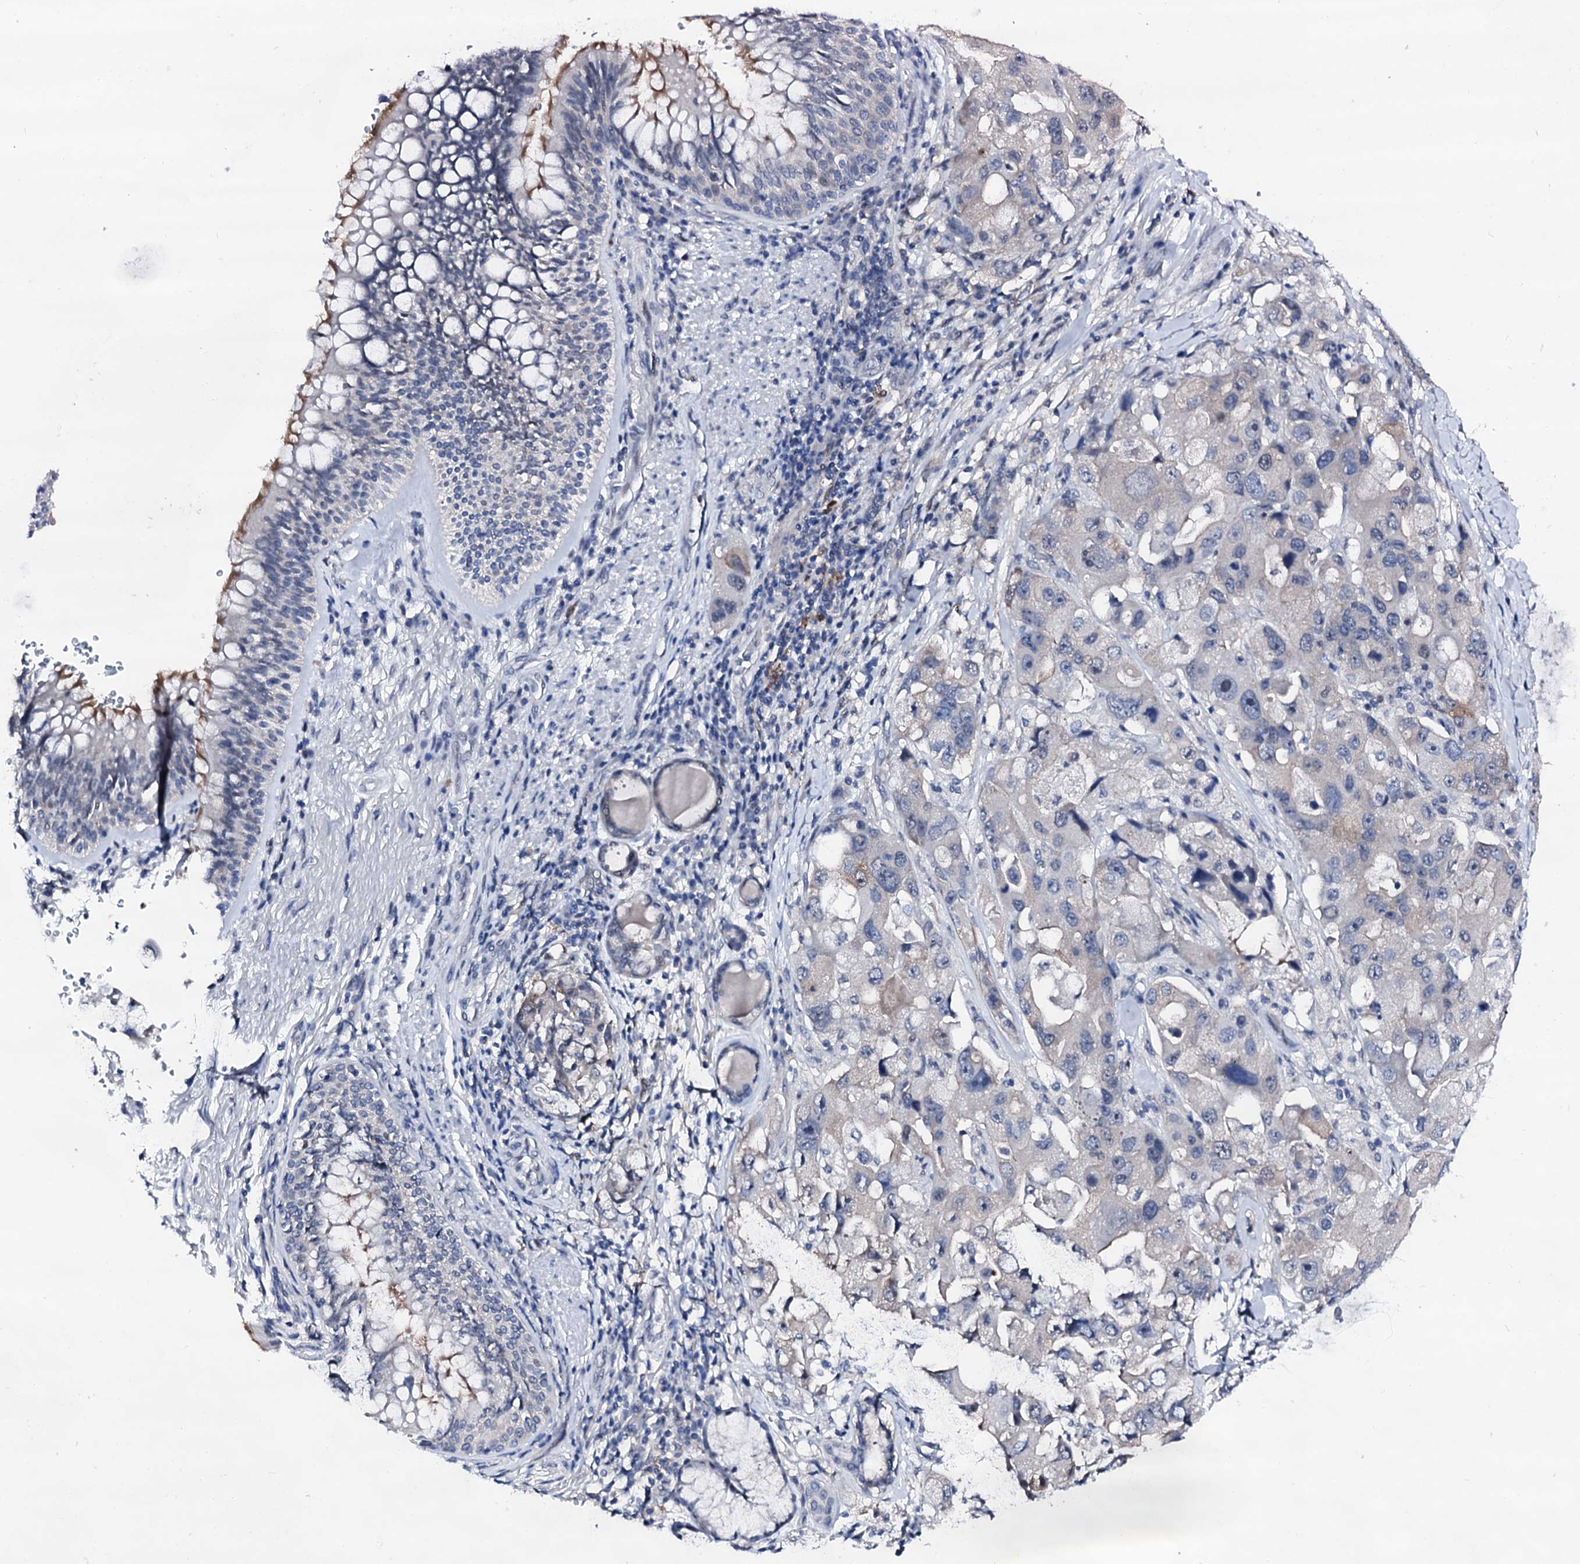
{"staining": {"intensity": "negative", "quantity": "none", "location": "none"}, "tissue": "lung cancer", "cell_type": "Tumor cells", "image_type": "cancer", "snomed": [{"axis": "morphology", "description": "Adenocarcinoma, NOS"}, {"axis": "topography", "description": "Lung"}], "caption": "The micrograph demonstrates no significant positivity in tumor cells of adenocarcinoma (lung).", "gene": "TRAFD1", "patient": {"sex": "female", "age": 54}}